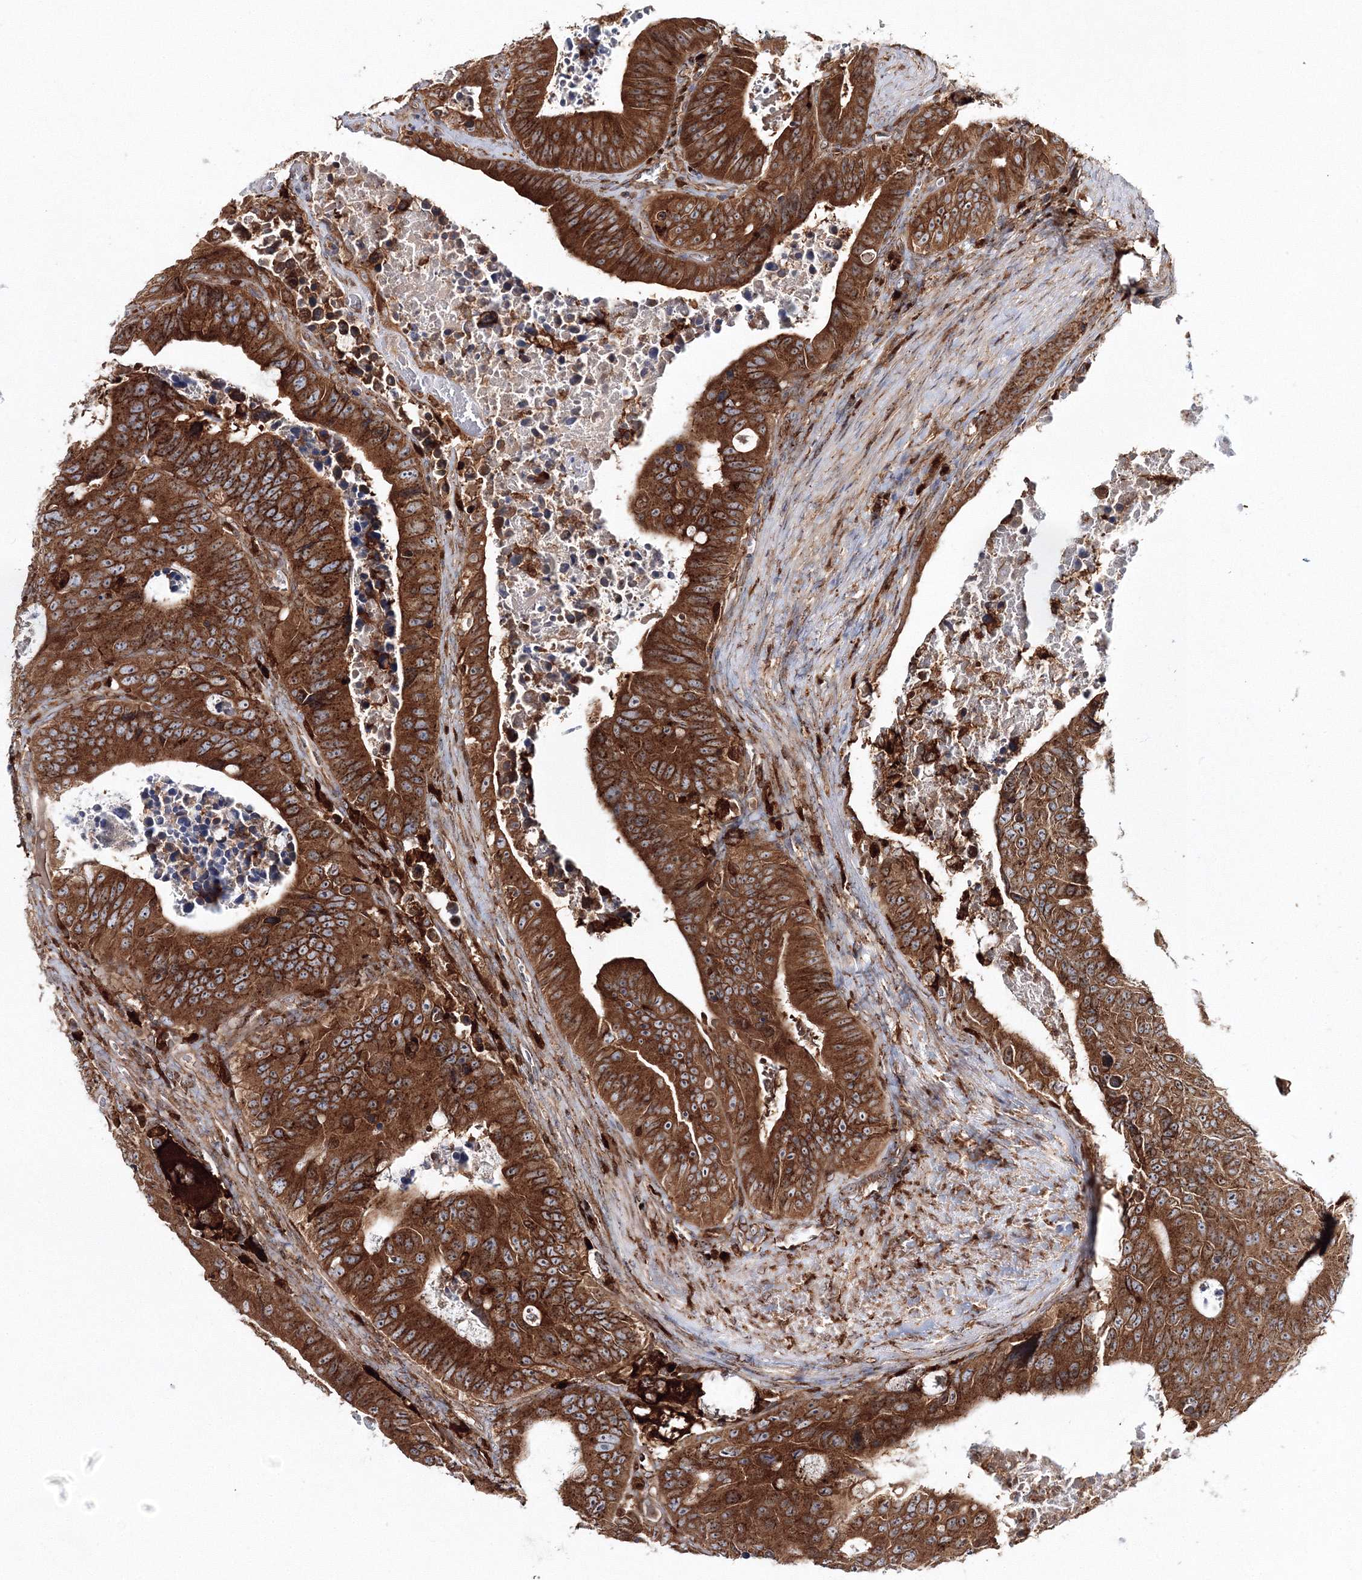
{"staining": {"intensity": "strong", "quantity": ">75%", "location": "cytoplasmic/membranous"}, "tissue": "colorectal cancer", "cell_type": "Tumor cells", "image_type": "cancer", "snomed": [{"axis": "morphology", "description": "Adenocarcinoma, NOS"}, {"axis": "topography", "description": "Colon"}], "caption": "The micrograph shows a brown stain indicating the presence of a protein in the cytoplasmic/membranous of tumor cells in colorectal adenocarcinoma.", "gene": "ARCN1", "patient": {"sex": "male", "age": 87}}